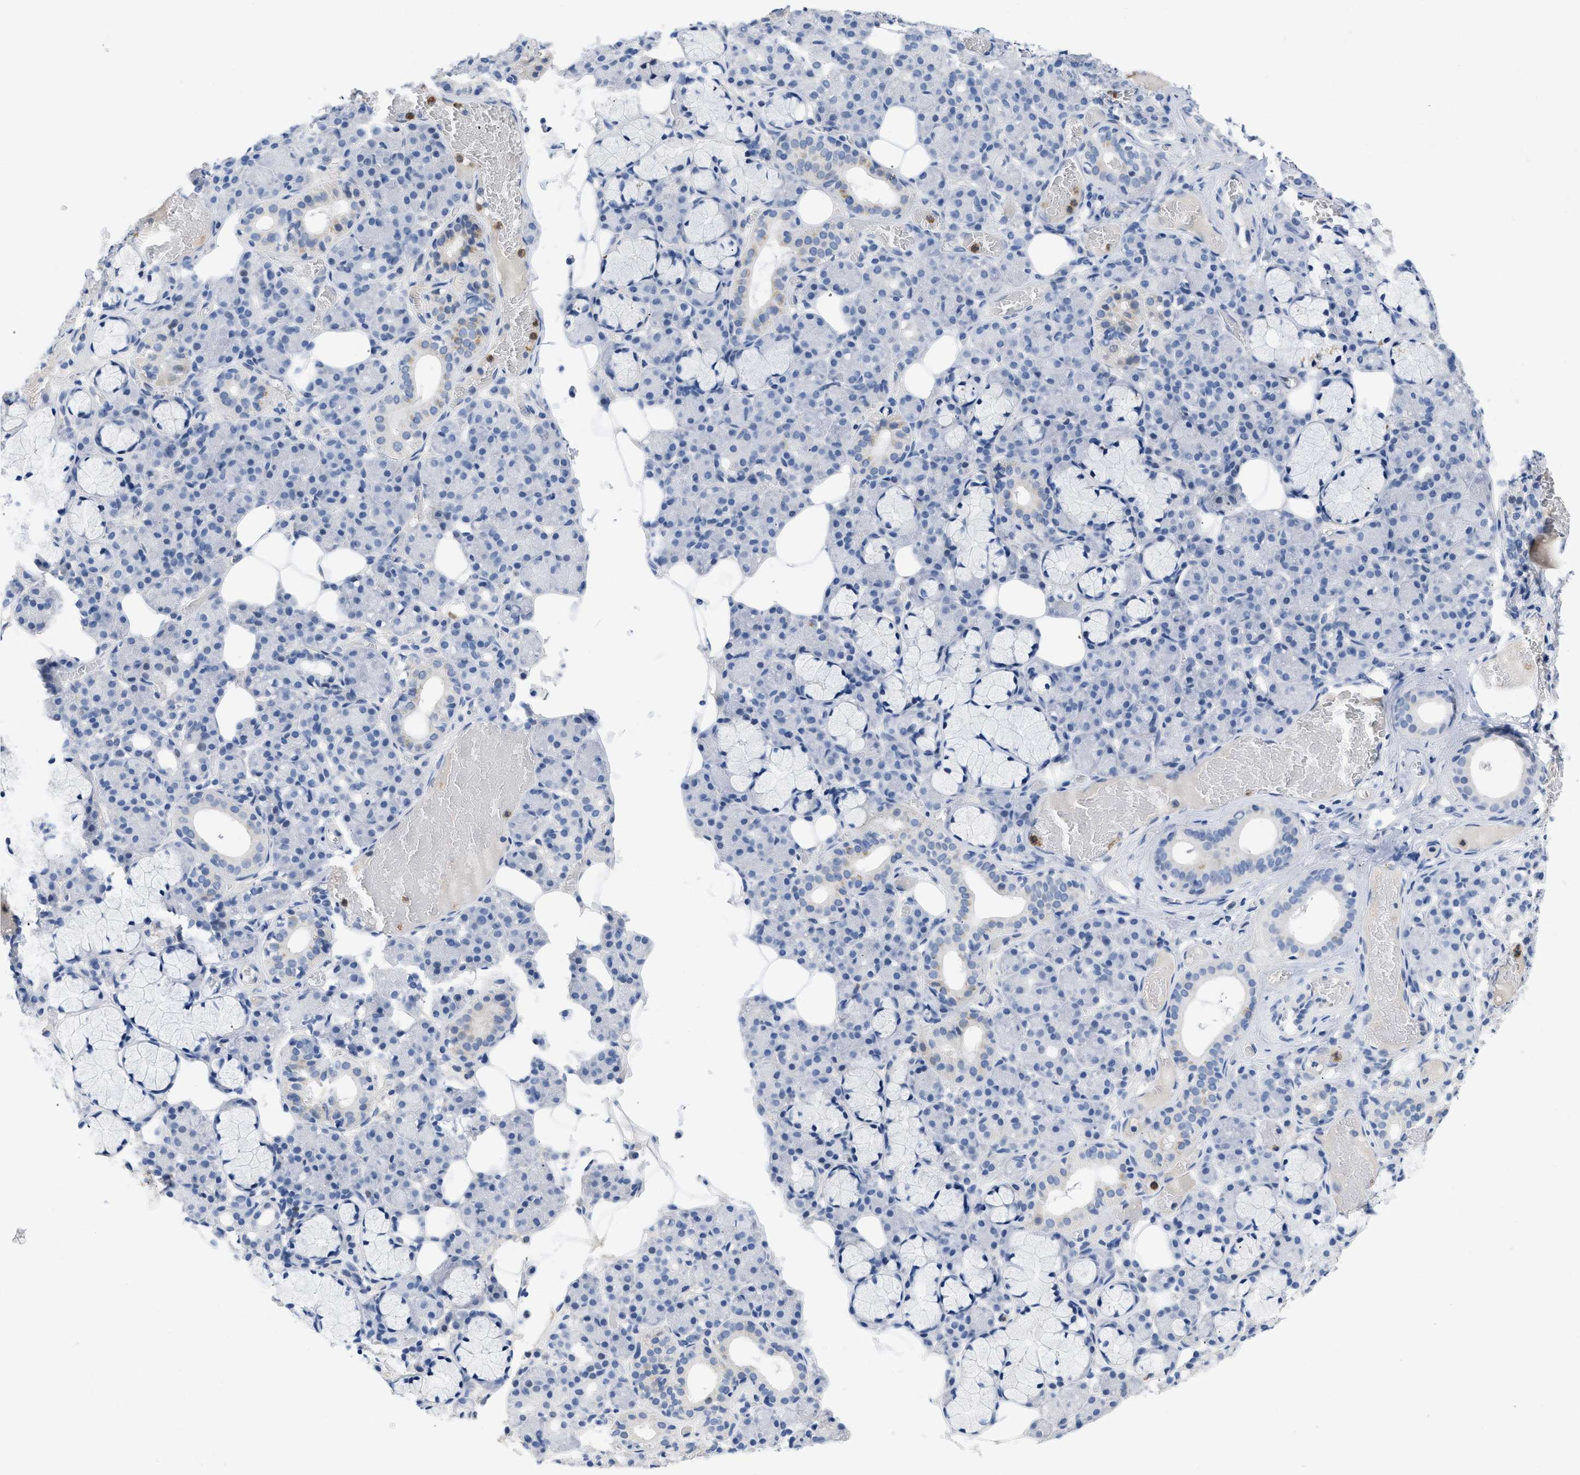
{"staining": {"intensity": "negative", "quantity": "none", "location": "none"}, "tissue": "salivary gland", "cell_type": "Glandular cells", "image_type": "normal", "snomed": [{"axis": "morphology", "description": "Normal tissue, NOS"}, {"axis": "topography", "description": "Salivary gland"}], "caption": "The IHC photomicrograph has no significant positivity in glandular cells of salivary gland.", "gene": "BOLL", "patient": {"sex": "male", "age": 63}}